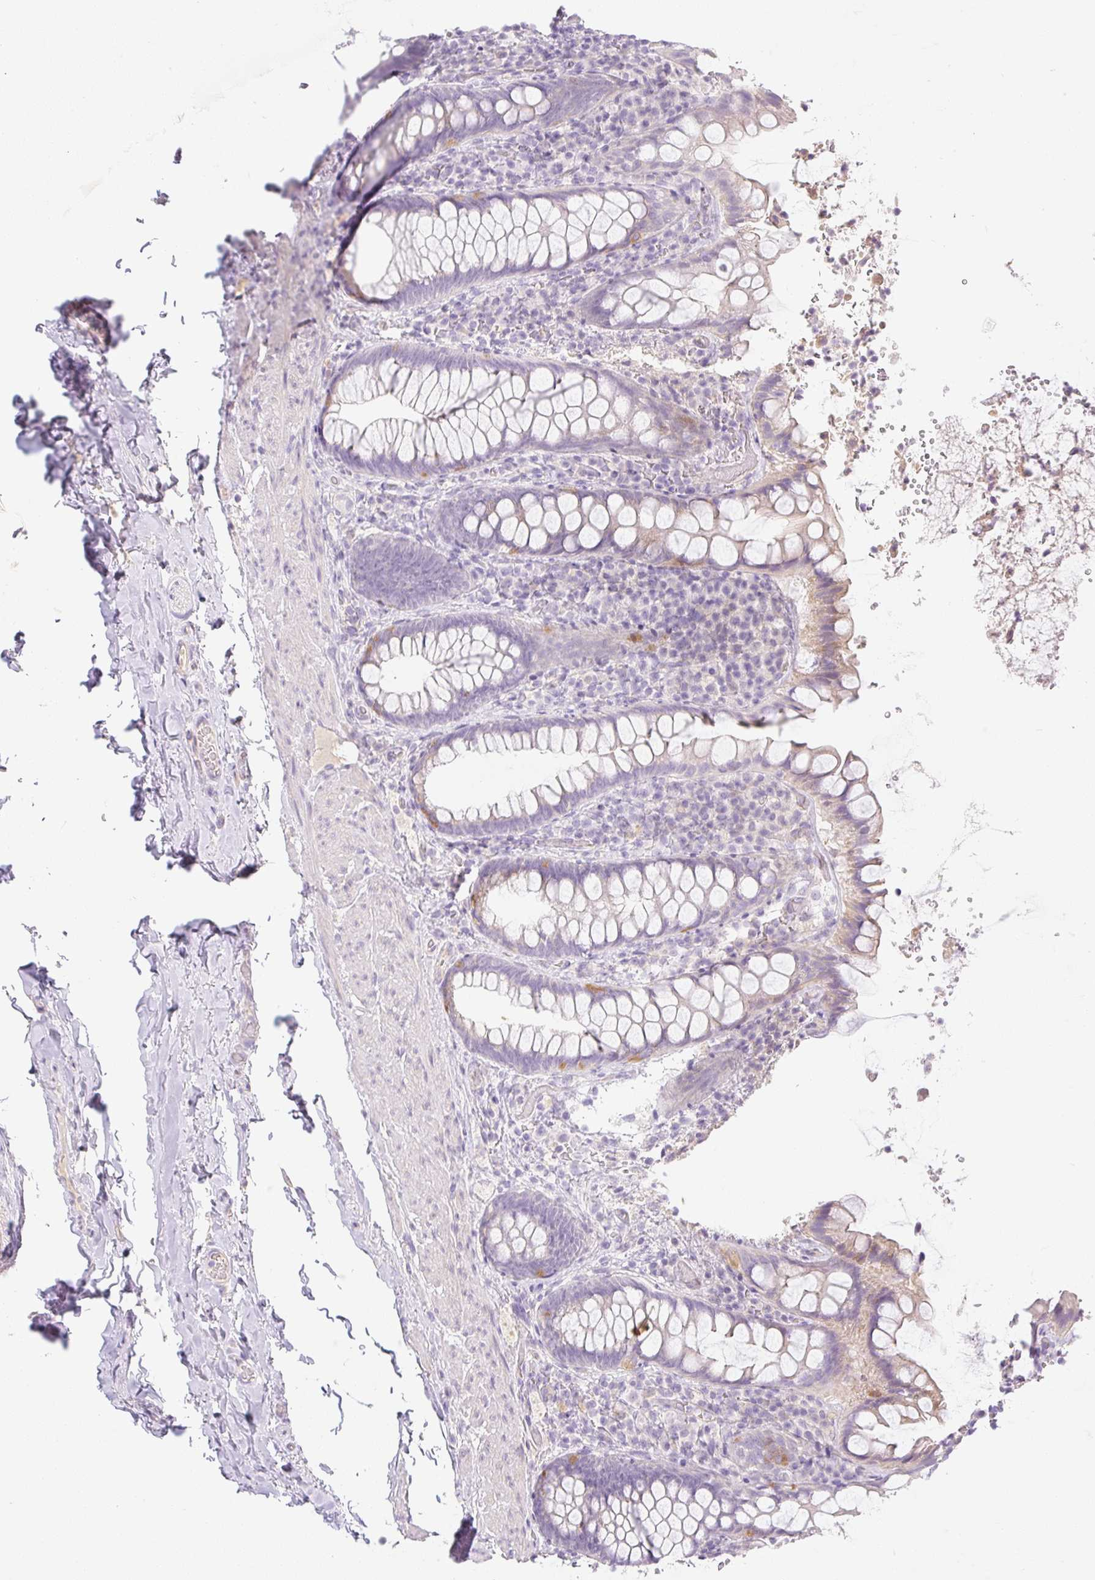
{"staining": {"intensity": "moderate", "quantity": "<25%", "location": "cytoplasmic/membranous"}, "tissue": "rectum", "cell_type": "Glandular cells", "image_type": "normal", "snomed": [{"axis": "morphology", "description": "Normal tissue, NOS"}, {"axis": "topography", "description": "Rectum"}], "caption": "Protein analysis of normal rectum reveals moderate cytoplasmic/membranous staining in approximately <25% of glandular cells. (brown staining indicates protein expression, while blue staining denotes nuclei).", "gene": "MIA2", "patient": {"sex": "female", "age": 69}}